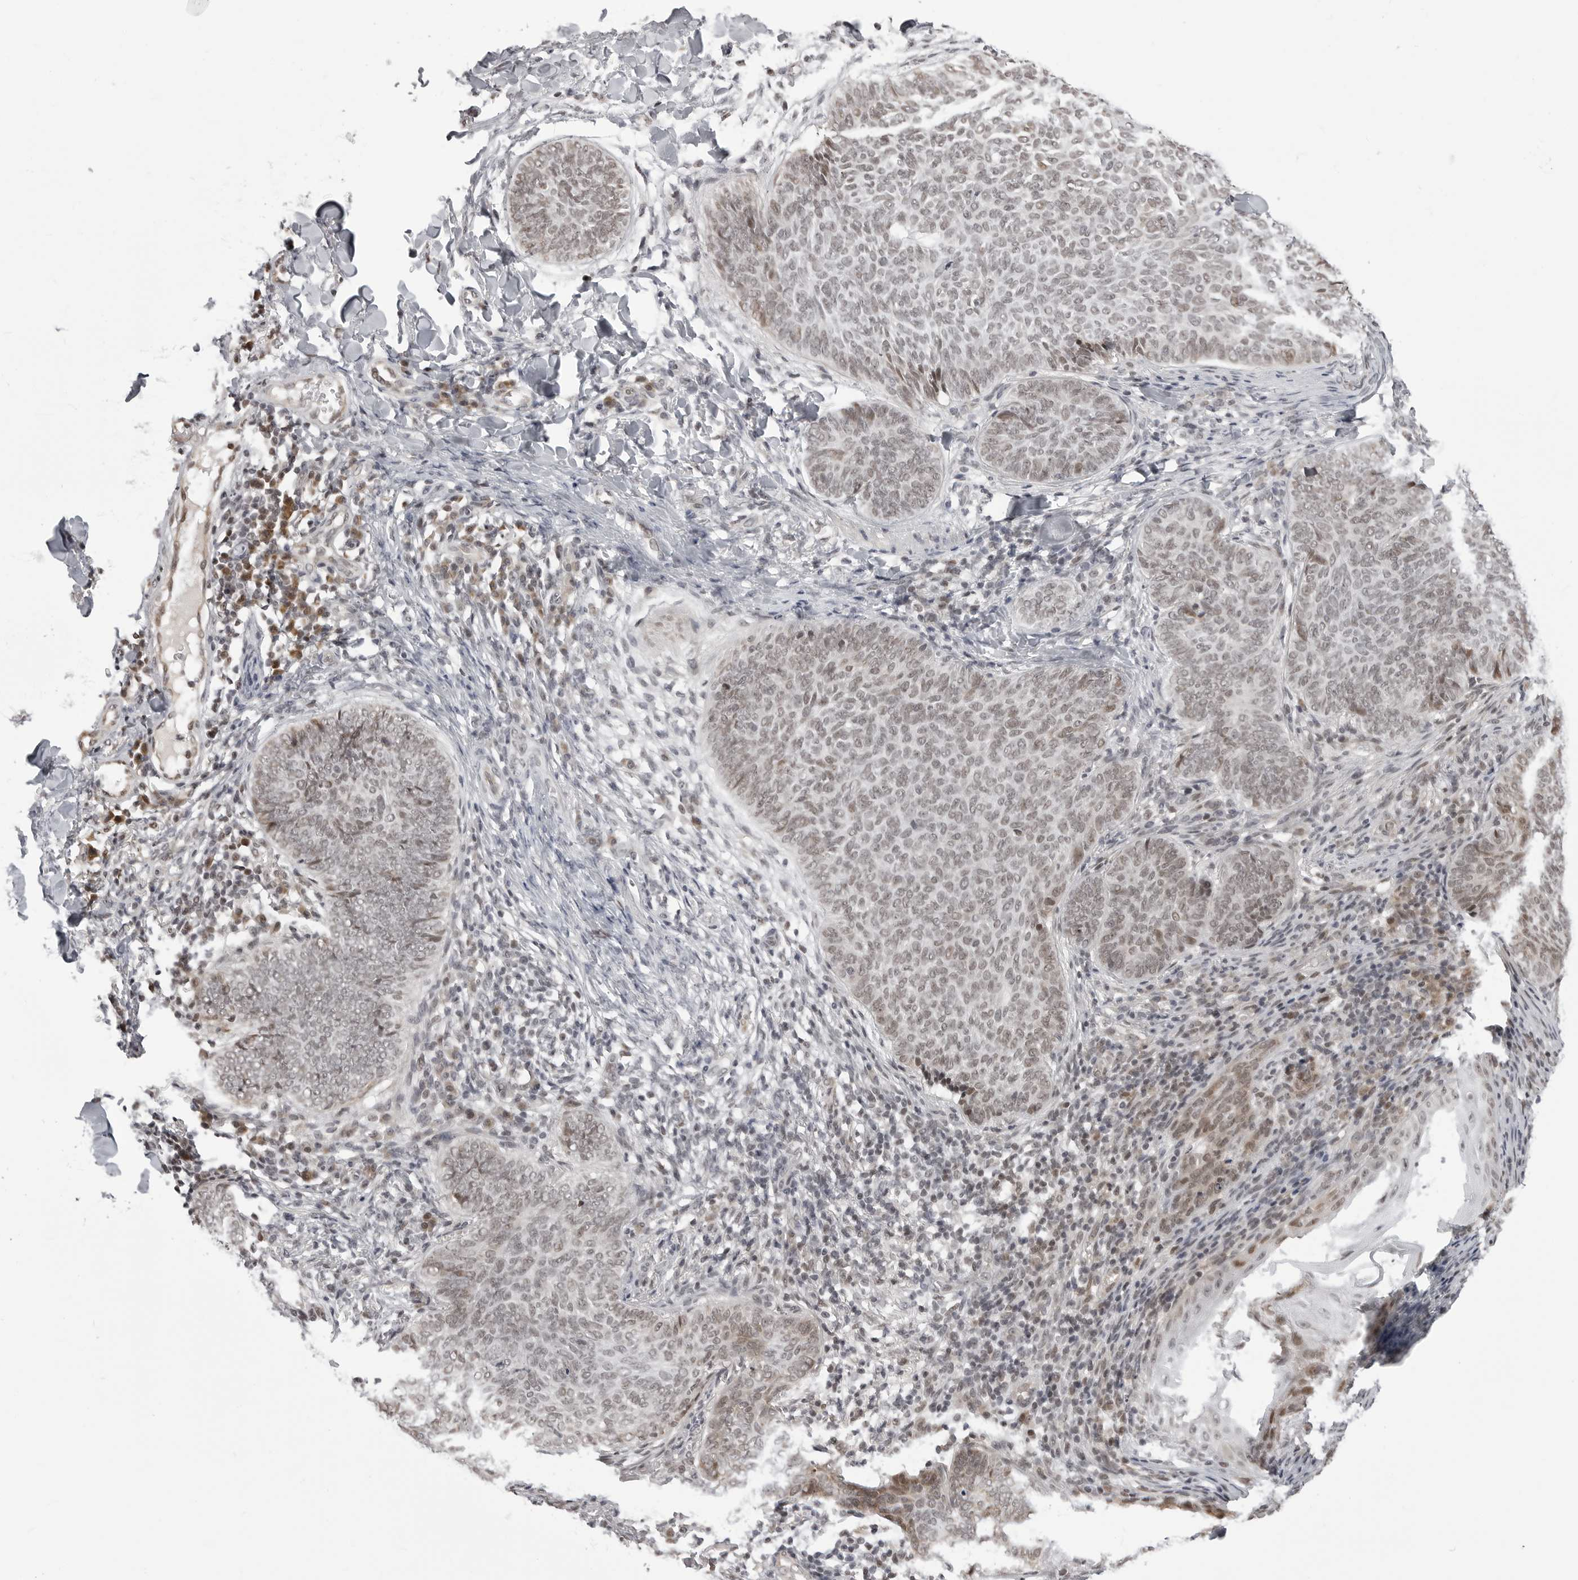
{"staining": {"intensity": "weak", "quantity": "25%-75%", "location": "nuclear"}, "tissue": "skin cancer", "cell_type": "Tumor cells", "image_type": "cancer", "snomed": [{"axis": "morphology", "description": "Normal tissue, NOS"}, {"axis": "morphology", "description": "Basal cell carcinoma"}, {"axis": "topography", "description": "Skin"}], "caption": "A brown stain highlights weak nuclear positivity of a protein in human skin cancer (basal cell carcinoma) tumor cells. The staining was performed using DAB to visualize the protein expression in brown, while the nuclei were stained in blue with hematoxylin (Magnification: 20x).", "gene": "PHF3", "patient": {"sex": "male", "age": 50}}